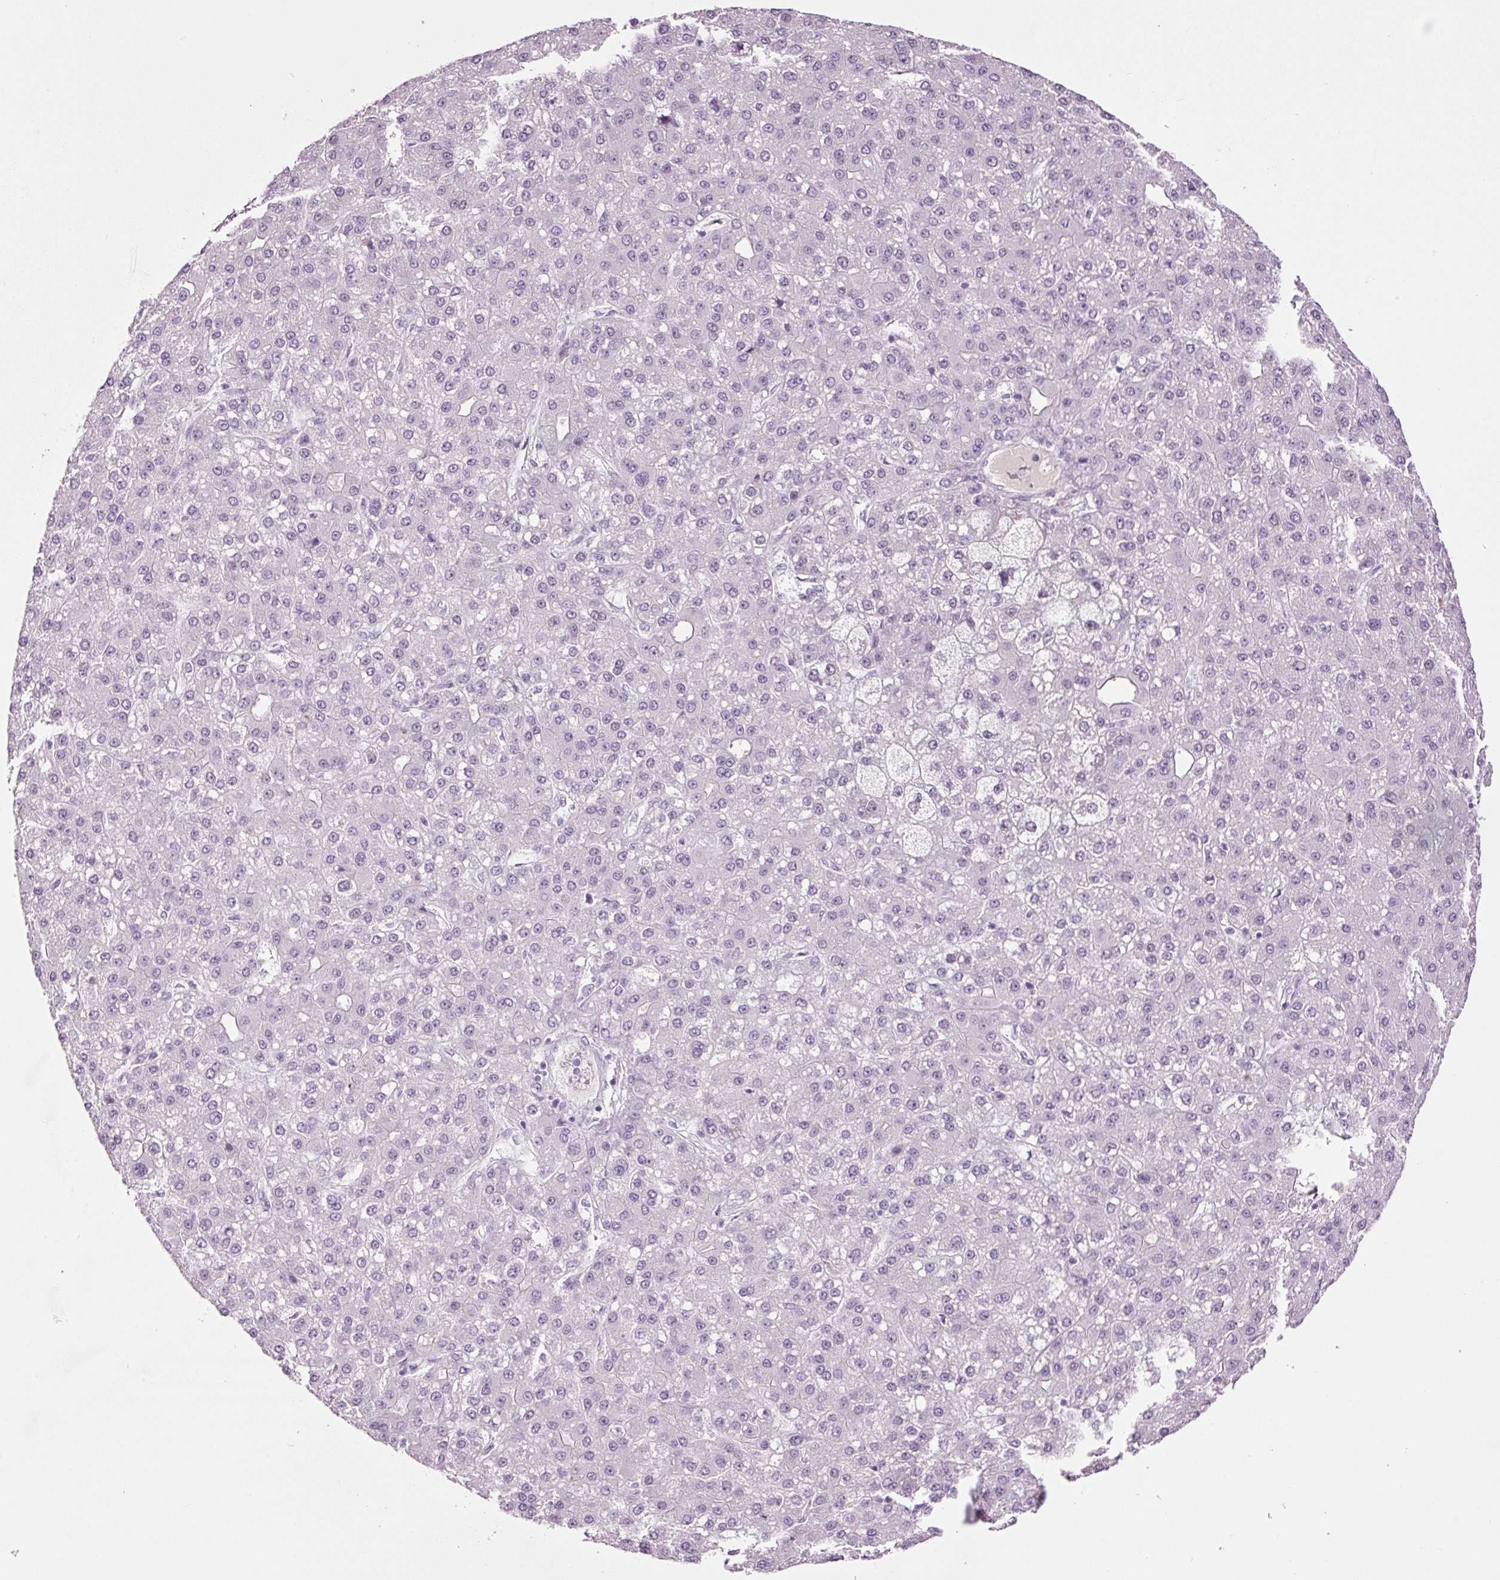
{"staining": {"intensity": "negative", "quantity": "none", "location": "none"}, "tissue": "liver cancer", "cell_type": "Tumor cells", "image_type": "cancer", "snomed": [{"axis": "morphology", "description": "Carcinoma, Hepatocellular, NOS"}, {"axis": "topography", "description": "Liver"}], "caption": "High power microscopy photomicrograph of an IHC image of liver cancer, revealing no significant positivity in tumor cells.", "gene": "KLF1", "patient": {"sex": "male", "age": 67}}